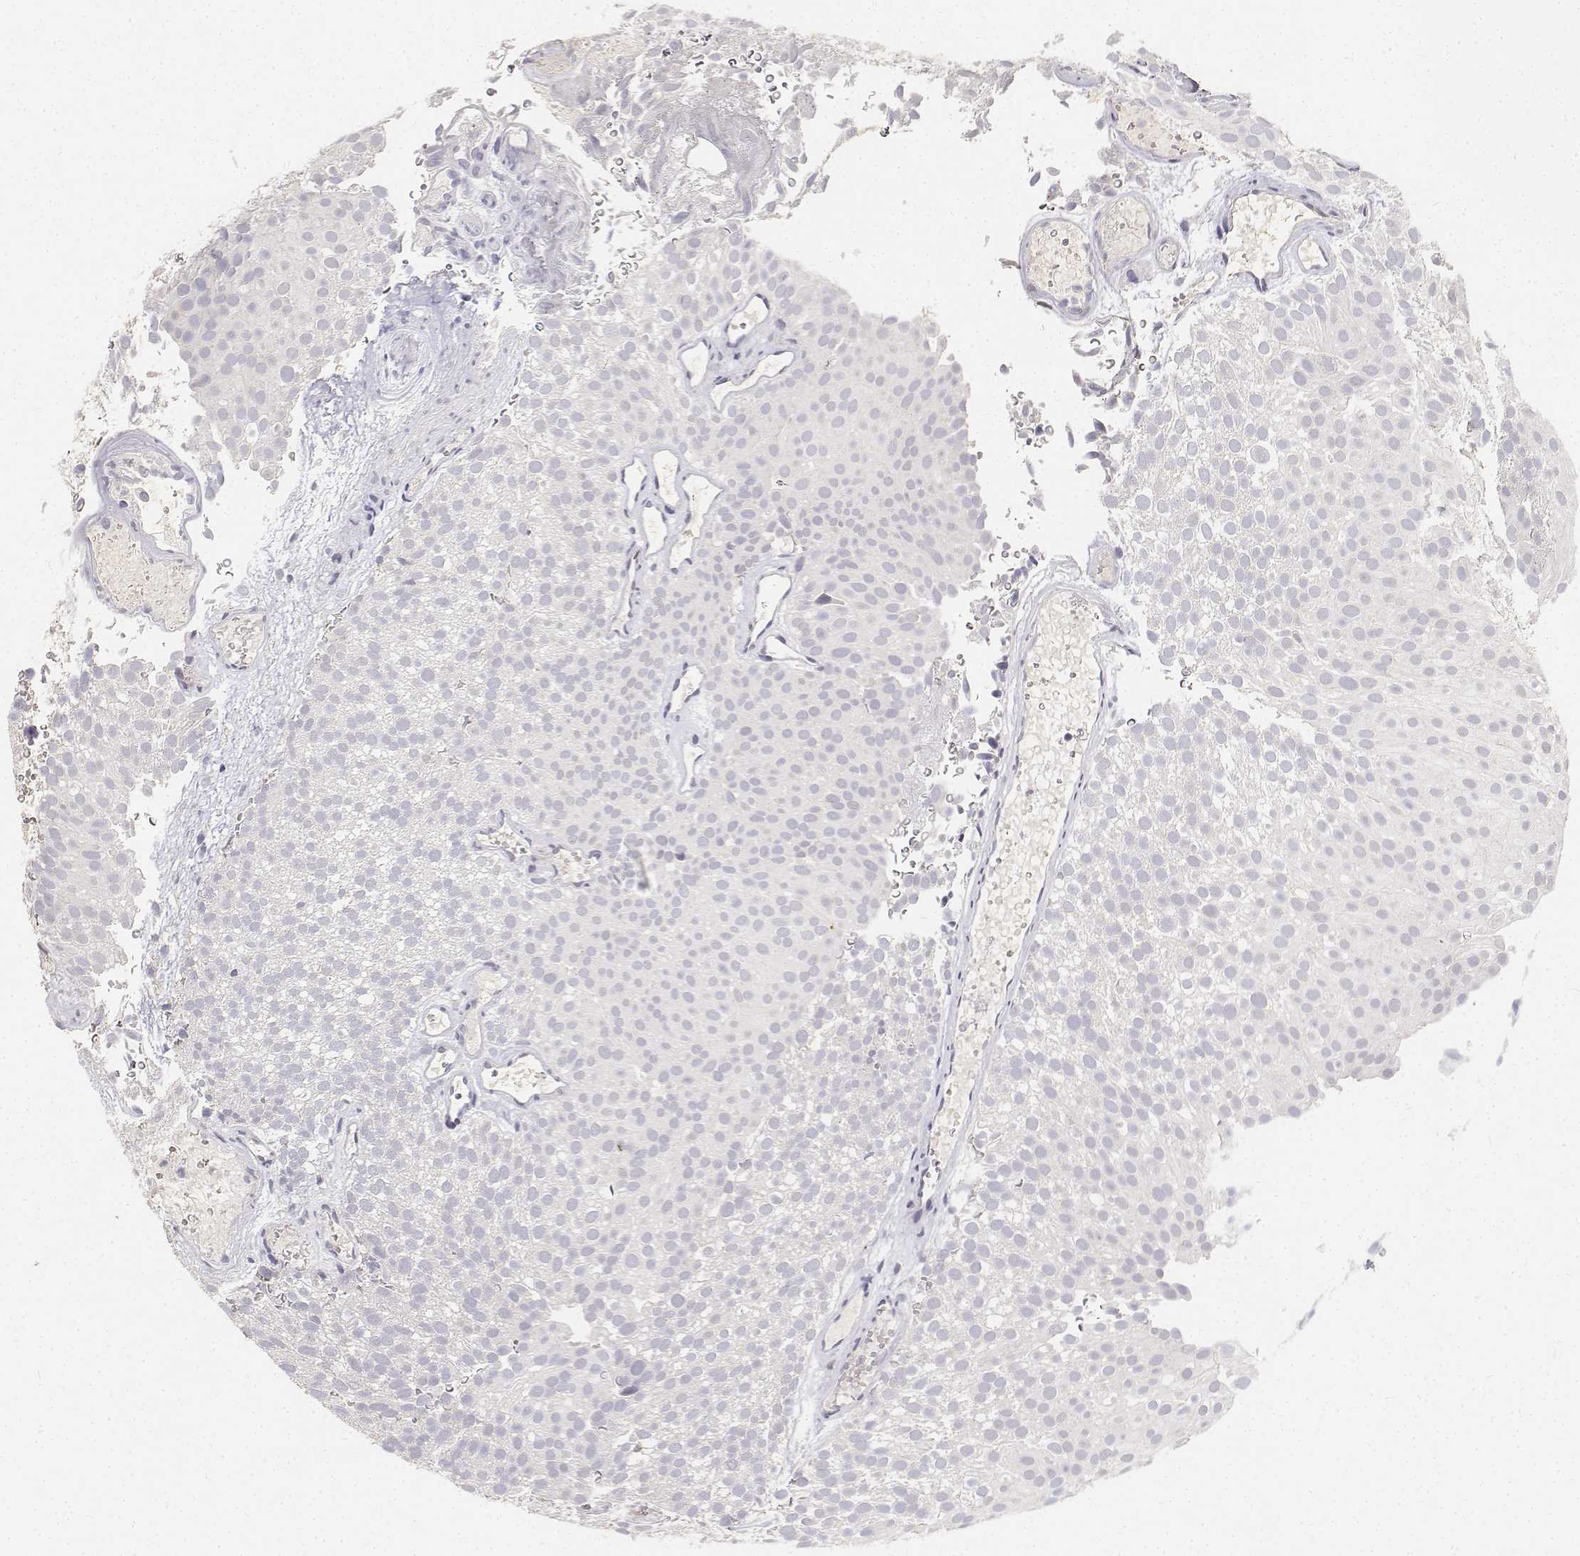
{"staining": {"intensity": "negative", "quantity": "none", "location": "none"}, "tissue": "urothelial cancer", "cell_type": "Tumor cells", "image_type": "cancer", "snomed": [{"axis": "morphology", "description": "Urothelial carcinoma, Low grade"}, {"axis": "topography", "description": "Urinary bladder"}], "caption": "Immunohistochemistry of urothelial cancer displays no positivity in tumor cells.", "gene": "PAEP", "patient": {"sex": "male", "age": 78}}